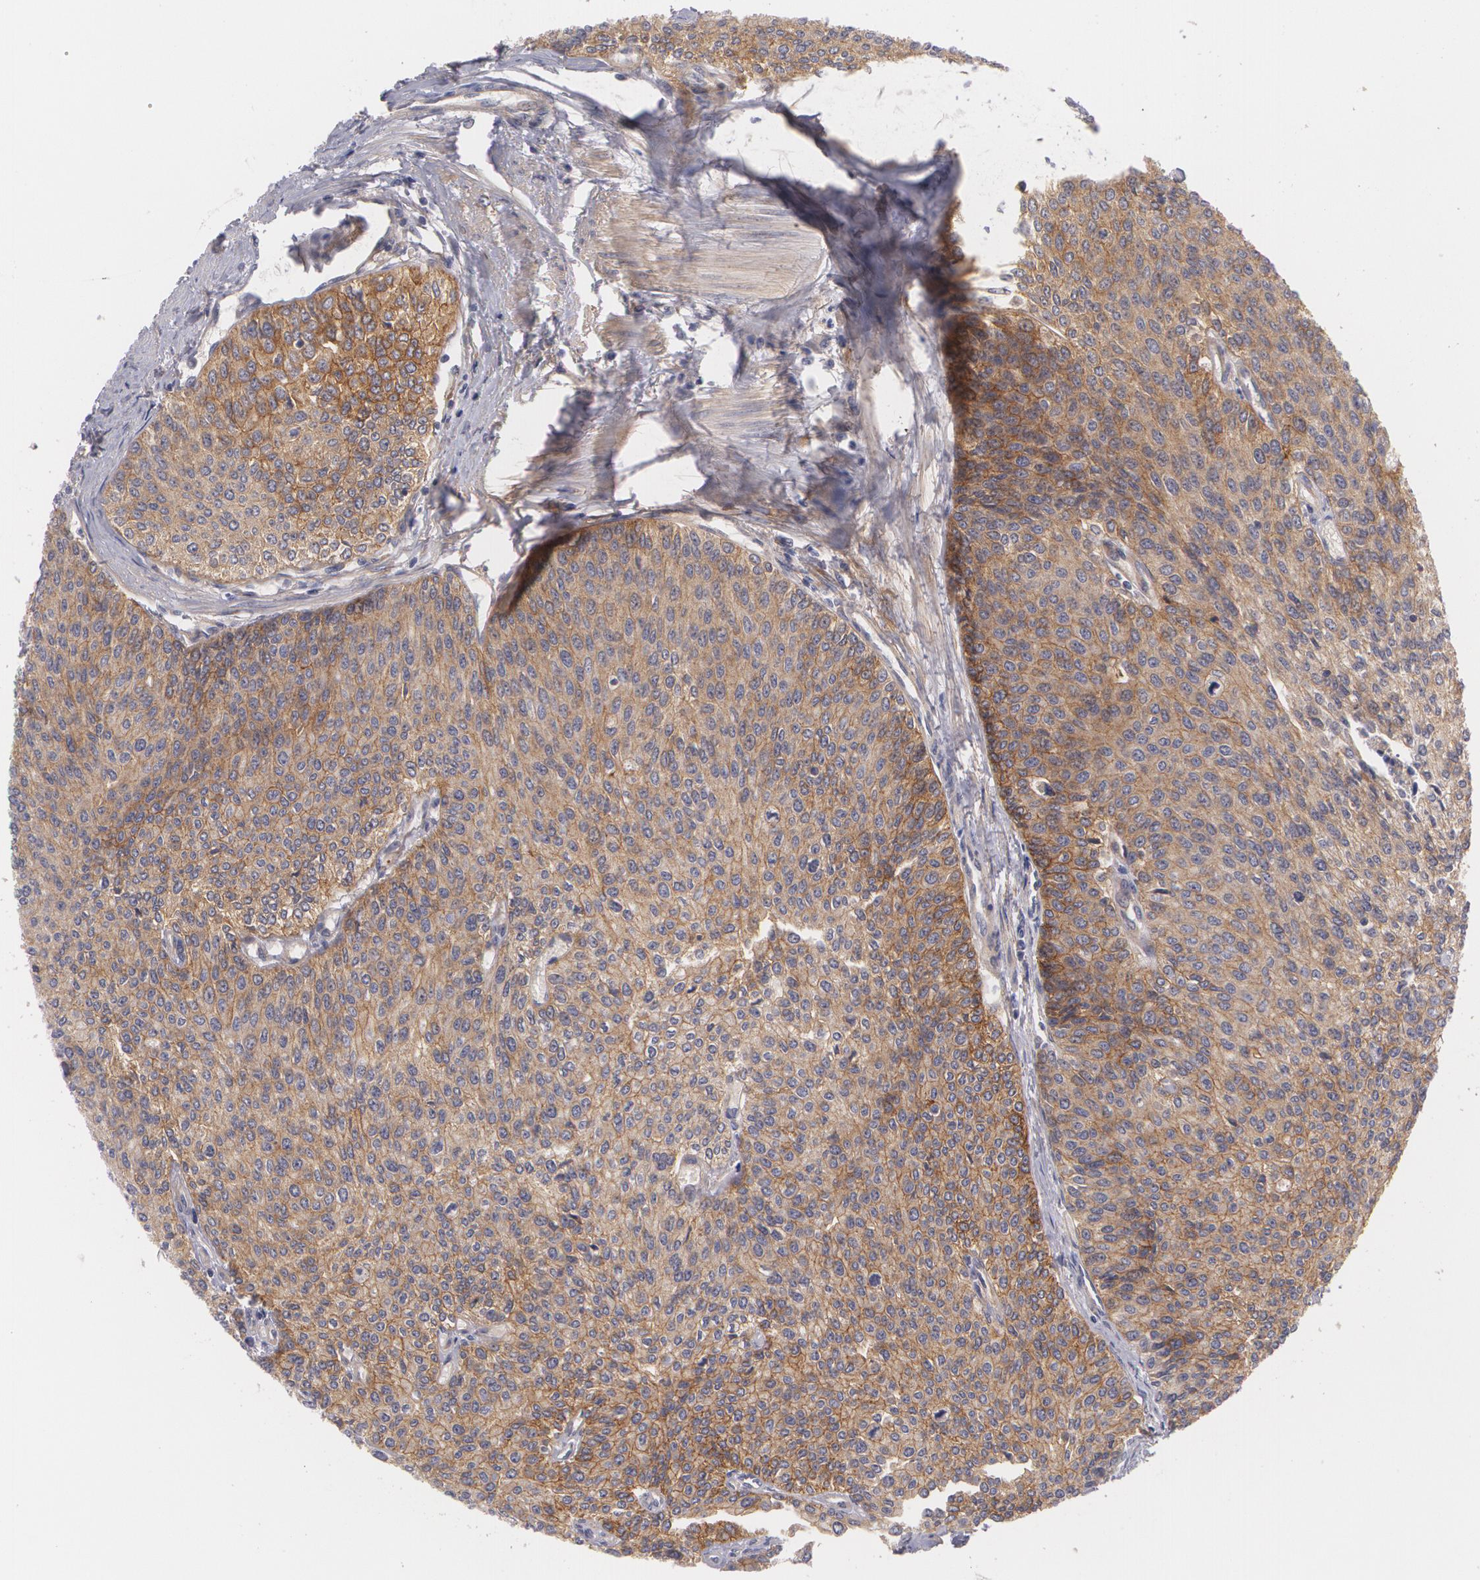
{"staining": {"intensity": "strong", "quantity": ">75%", "location": "cytoplasmic/membranous"}, "tissue": "urothelial cancer", "cell_type": "Tumor cells", "image_type": "cancer", "snomed": [{"axis": "morphology", "description": "Urothelial carcinoma, Low grade"}, {"axis": "topography", "description": "Urinary bladder"}], "caption": "Immunohistochemistry (IHC) (DAB (3,3'-diaminobenzidine)) staining of low-grade urothelial carcinoma shows strong cytoplasmic/membranous protein staining in about >75% of tumor cells.", "gene": "CASK", "patient": {"sex": "female", "age": 73}}